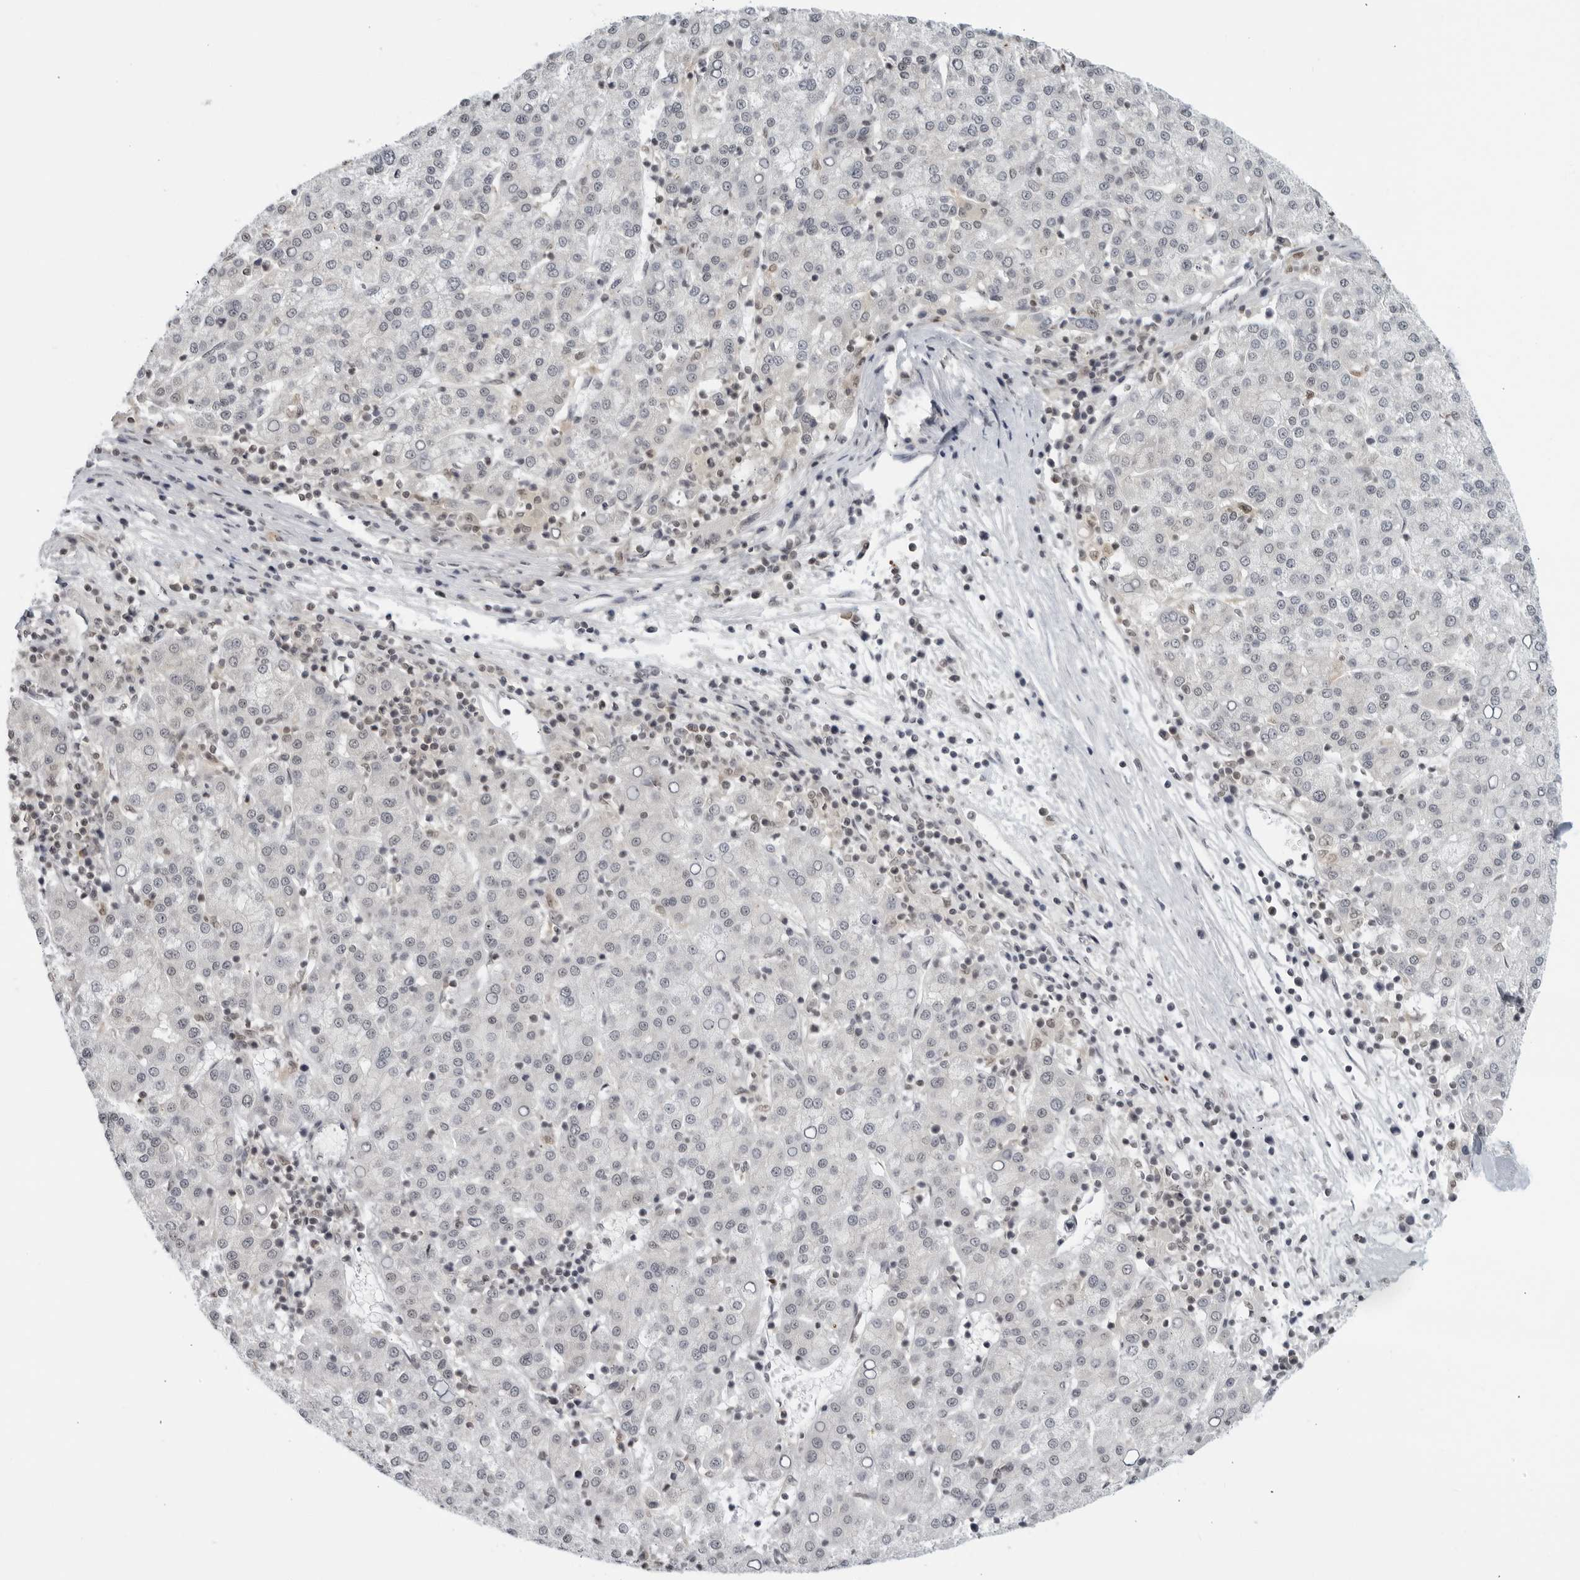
{"staining": {"intensity": "negative", "quantity": "none", "location": "none"}, "tissue": "liver cancer", "cell_type": "Tumor cells", "image_type": "cancer", "snomed": [{"axis": "morphology", "description": "Carcinoma, Hepatocellular, NOS"}, {"axis": "topography", "description": "Liver"}], "caption": "The image exhibits no significant positivity in tumor cells of liver hepatocellular carcinoma. (Stains: DAB immunohistochemistry (IHC) with hematoxylin counter stain, Microscopy: brightfield microscopy at high magnification).", "gene": "CC2D1B", "patient": {"sex": "female", "age": 58}}